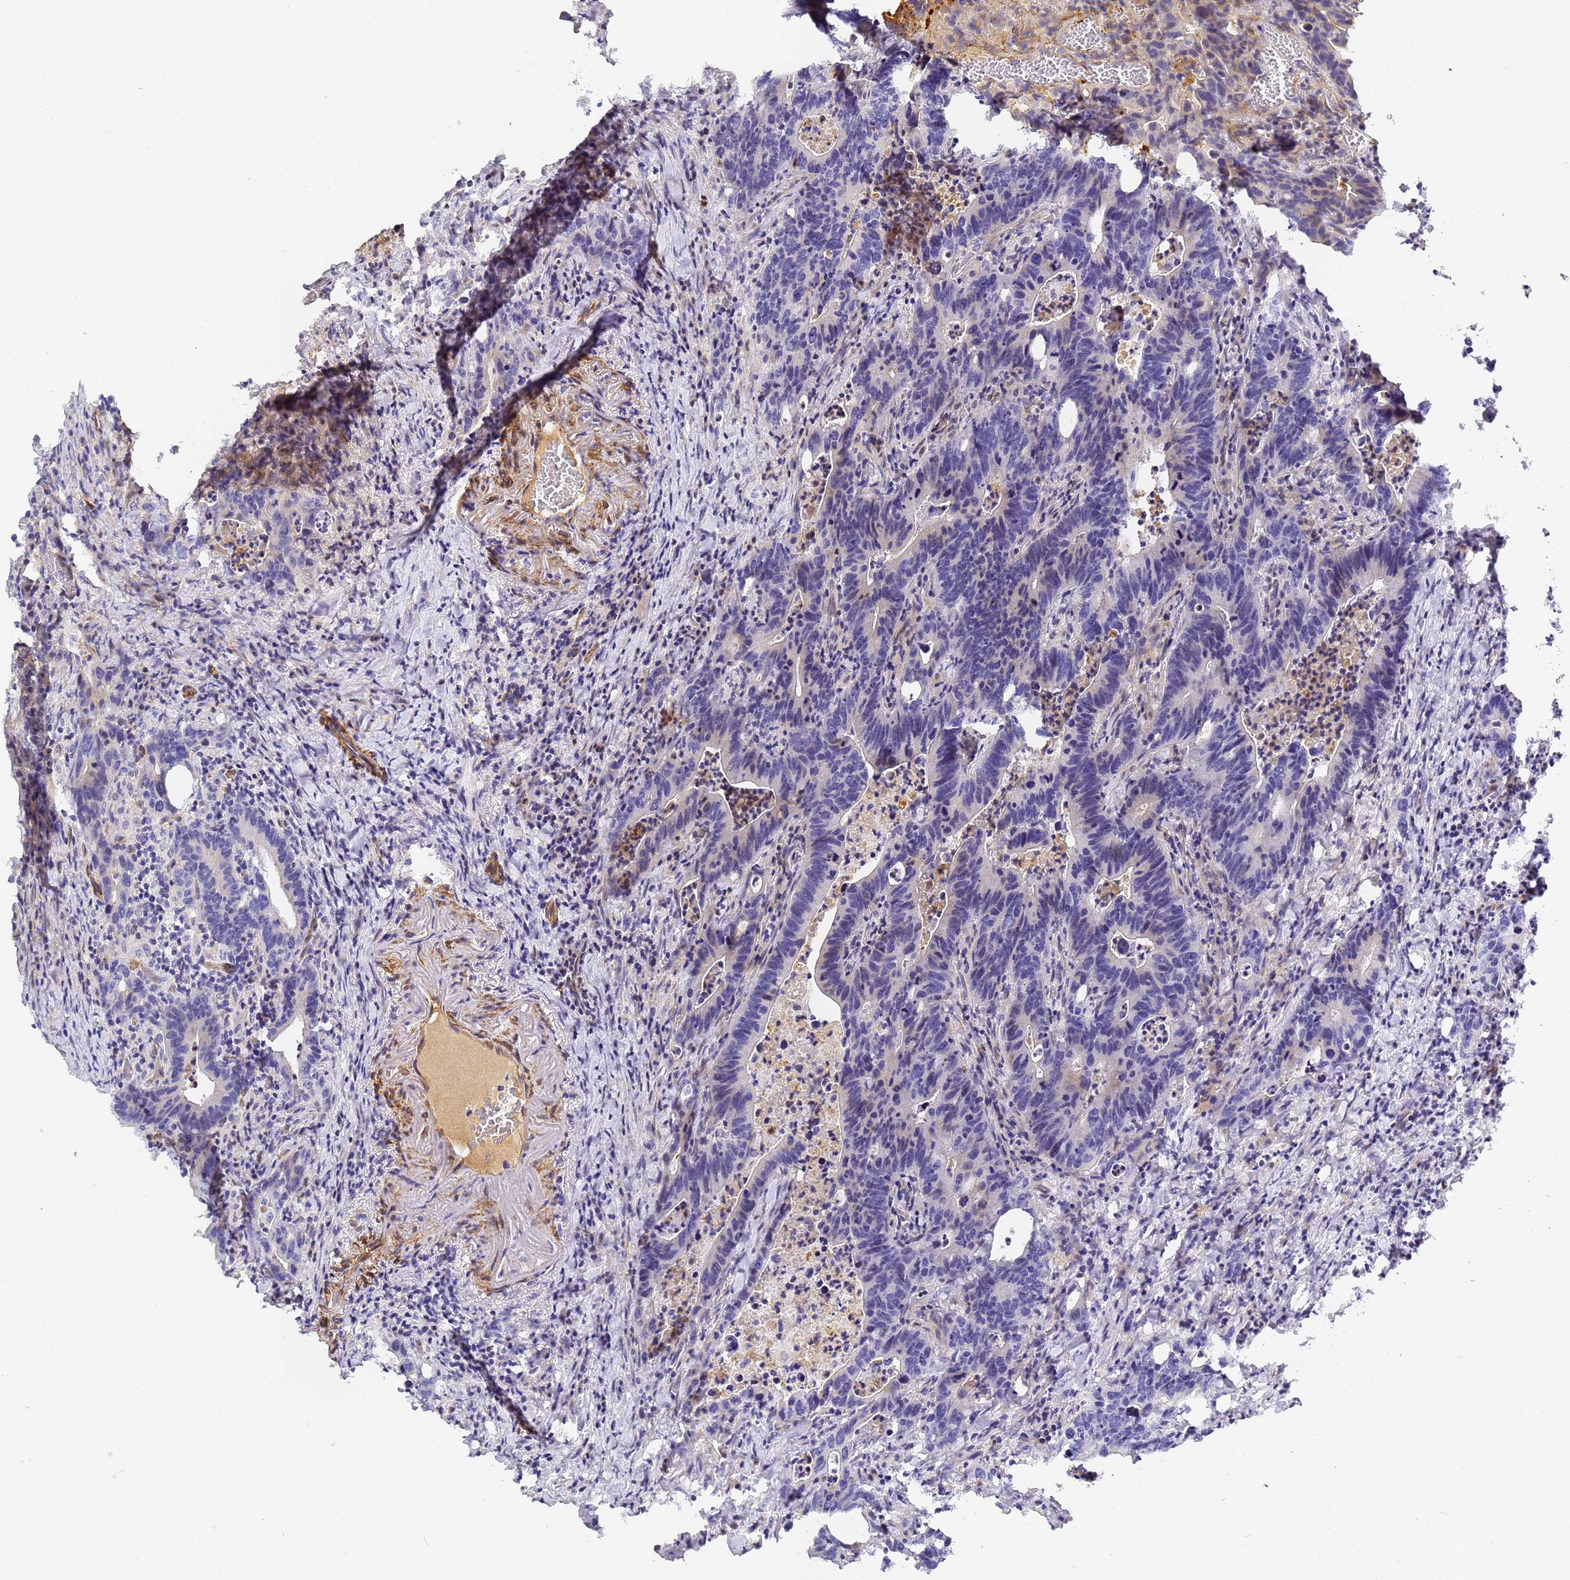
{"staining": {"intensity": "negative", "quantity": "none", "location": "none"}, "tissue": "colorectal cancer", "cell_type": "Tumor cells", "image_type": "cancer", "snomed": [{"axis": "morphology", "description": "Adenocarcinoma, NOS"}, {"axis": "topography", "description": "Colon"}], "caption": "Protein analysis of colorectal adenocarcinoma reveals no significant expression in tumor cells.", "gene": "CFH", "patient": {"sex": "female", "age": 75}}